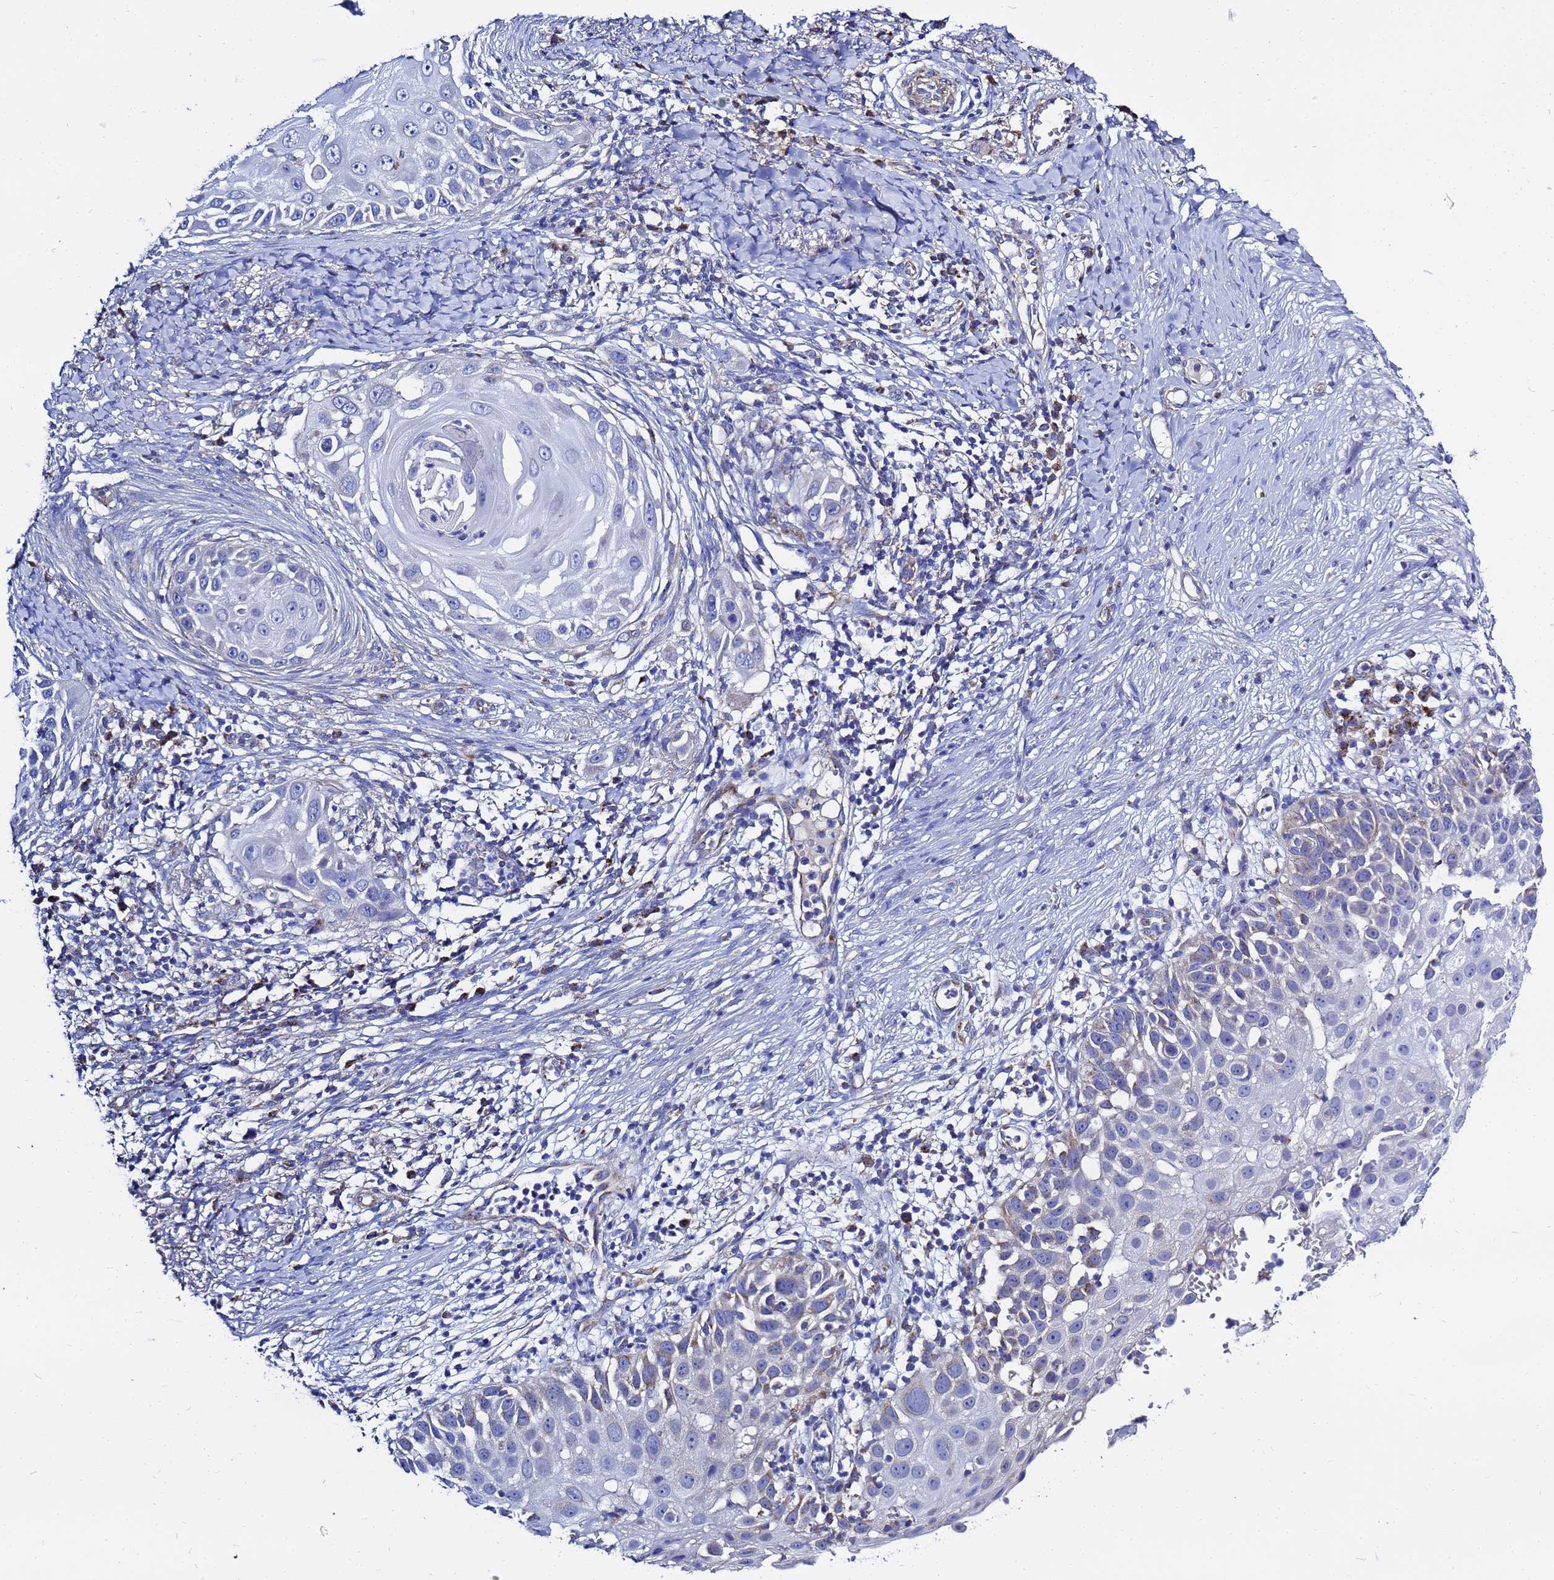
{"staining": {"intensity": "weak", "quantity": "<25%", "location": "cytoplasmic/membranous"}, "tissue": "skin cancer", "cell_type": "Tumor cells", "image_type": "cancer", "snomed": [{"axis": "morphology", "description": "Squamous cell carcinoma, NOS"}, {"axis": "topography", "description": "Skin"}], "caption": "Immunohistochemical staining of human skin cancer (squamous cell carcinoma) displays no significant positivity in tumor cells.", "gene": "FAHD2A", "patient": {"sex": "female", "age": 44}}